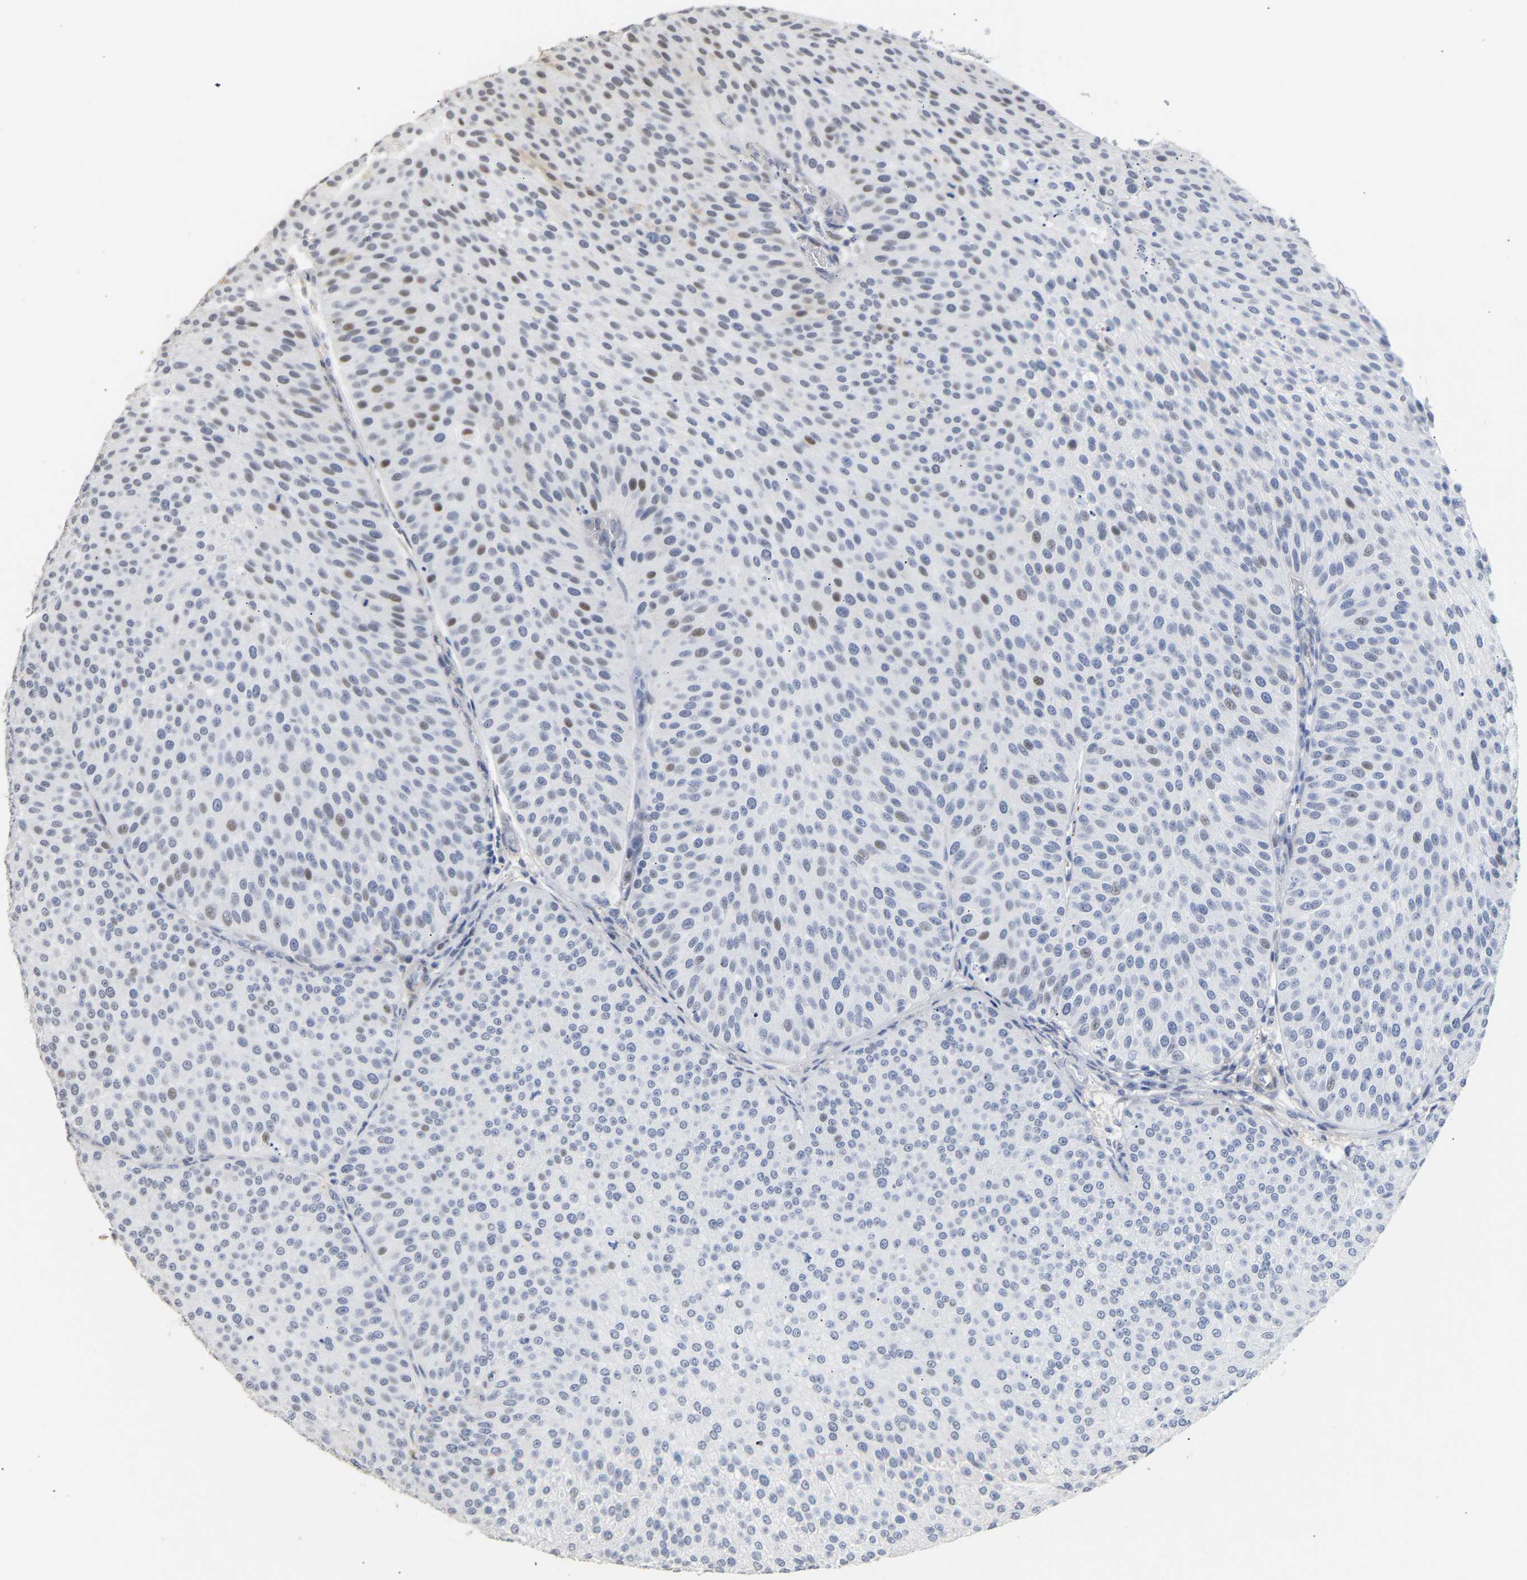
{"staining": {"intensity": "moderate", "quantity": "<25%", "location": "nuclear"}, "tissue": "urothelial cancer", "cell_type": "Tumor cells", "image_type": "cancer", "snomed": [{"axis": "morphology", "description": "Urothelial carcinoma, Low grade"}, {"axis": "topography", "description": "Smooth muscle"}, {"axis": "topography", "description": "Urinary bladder"}], "caption": "DAB (3,3'-diaminobenzidine) immunohistochemical staining of human urothelial carcinoma (low-grade) reveals moderate nuclear protein staining in approximately <25% of tumor cells.", "gene": "AMPH", "patient": {"sex": "male", "age": 60}}